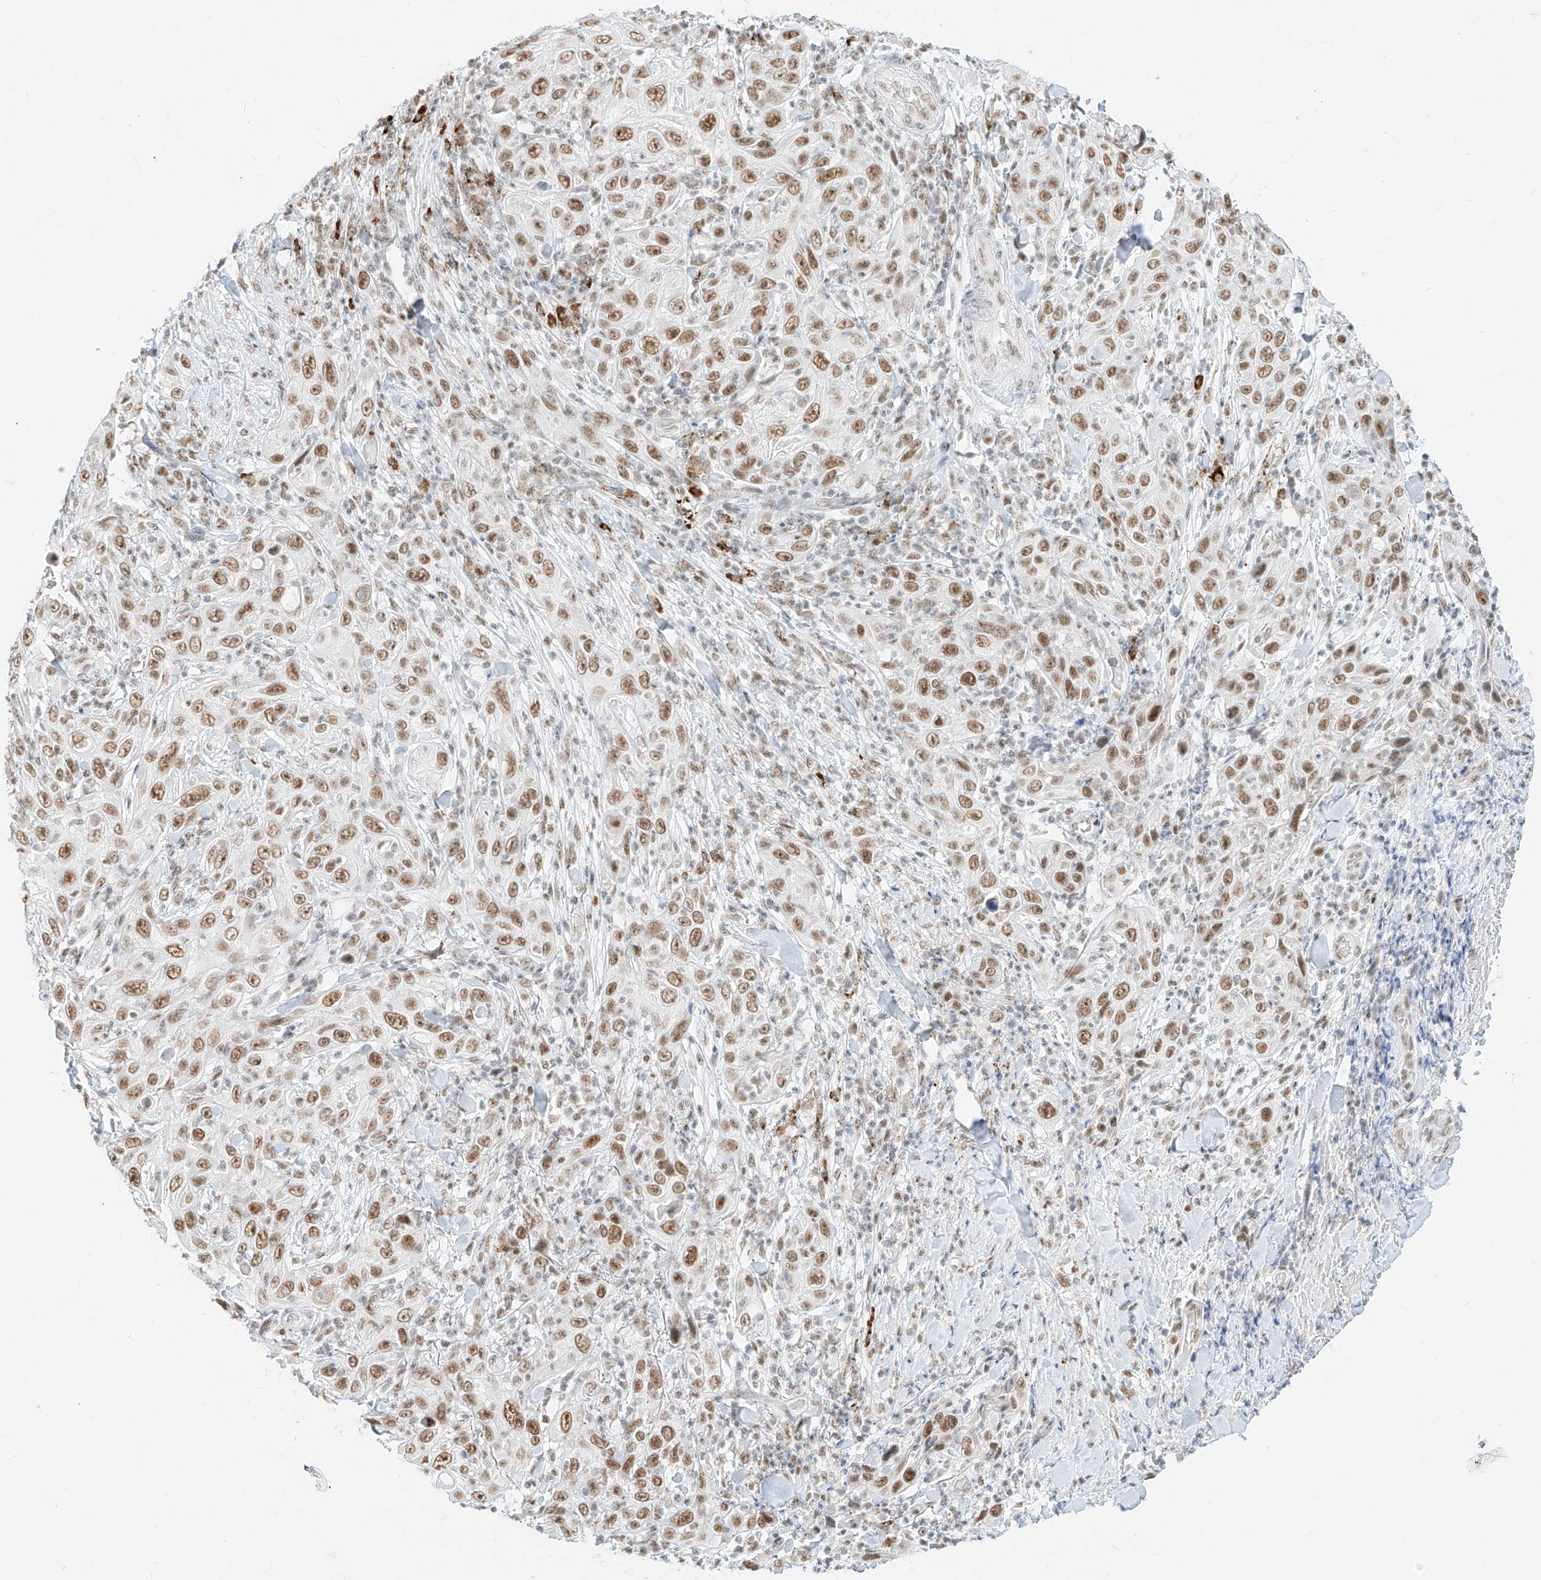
{"staining": {"intensity": "moderate", "quantity": ">75%", "location": "nuclear"}, "tissue": "skin cancer", "cell_type": "Tumor cells", "image_type": "cancer", "snomed": [{"axis": "morphology", "description": "Squamous cell carcinoma, NOS"}, {"axis": "topography", "description": "Skin"}], "caption": "Immunohistochemical staining of human skin cancer displays medium levels of moderate nuclear protein staining in about >75% of tumor cells.", "gene": "SUPT5H", "patient": {"sex": "female", "age": 88}}